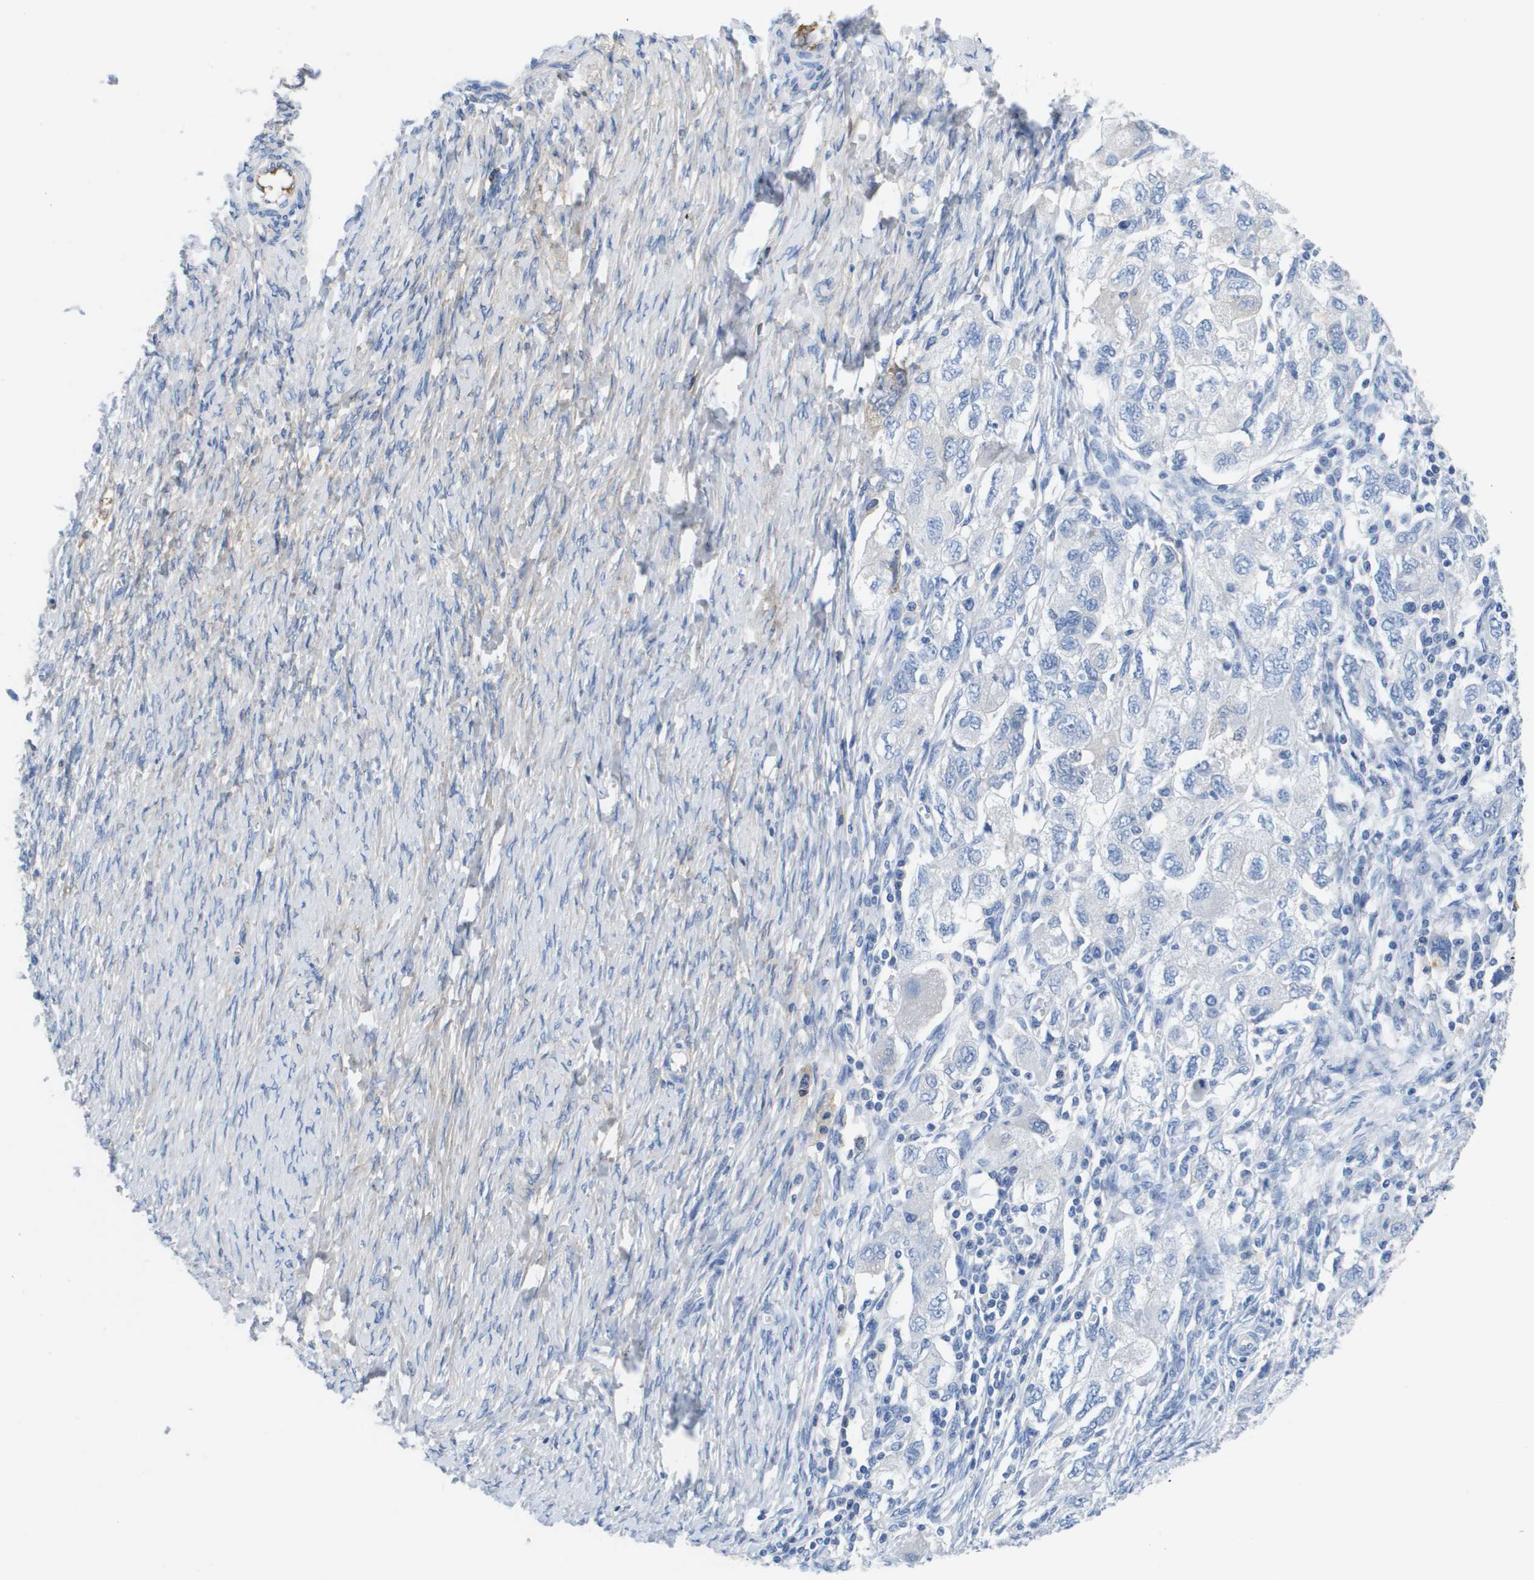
{"staining": {"intensity": "negative", "quantity": "none", "location": "none"}, "tissue": "ovarian cancer", "cell_type": "Tumor cells", "image_type": "cancer", "snomed": [{"axis": "morphology", "description": "Carcinoma, NOS"}, {"axis": "morphology", "description": "Cystadenocarcinoma, serous, NOS"}, {"axis": "topography", "description": "Ovary"}], "caption": "DAB (3,3'-diaminobenzidine) immunohistochemical staining of human ovarian serous cystadenocarcinoma reveals no significant expression in tumor cells.", "gene": "APOA1", "patient": {"sex": "female", "age": 69}}